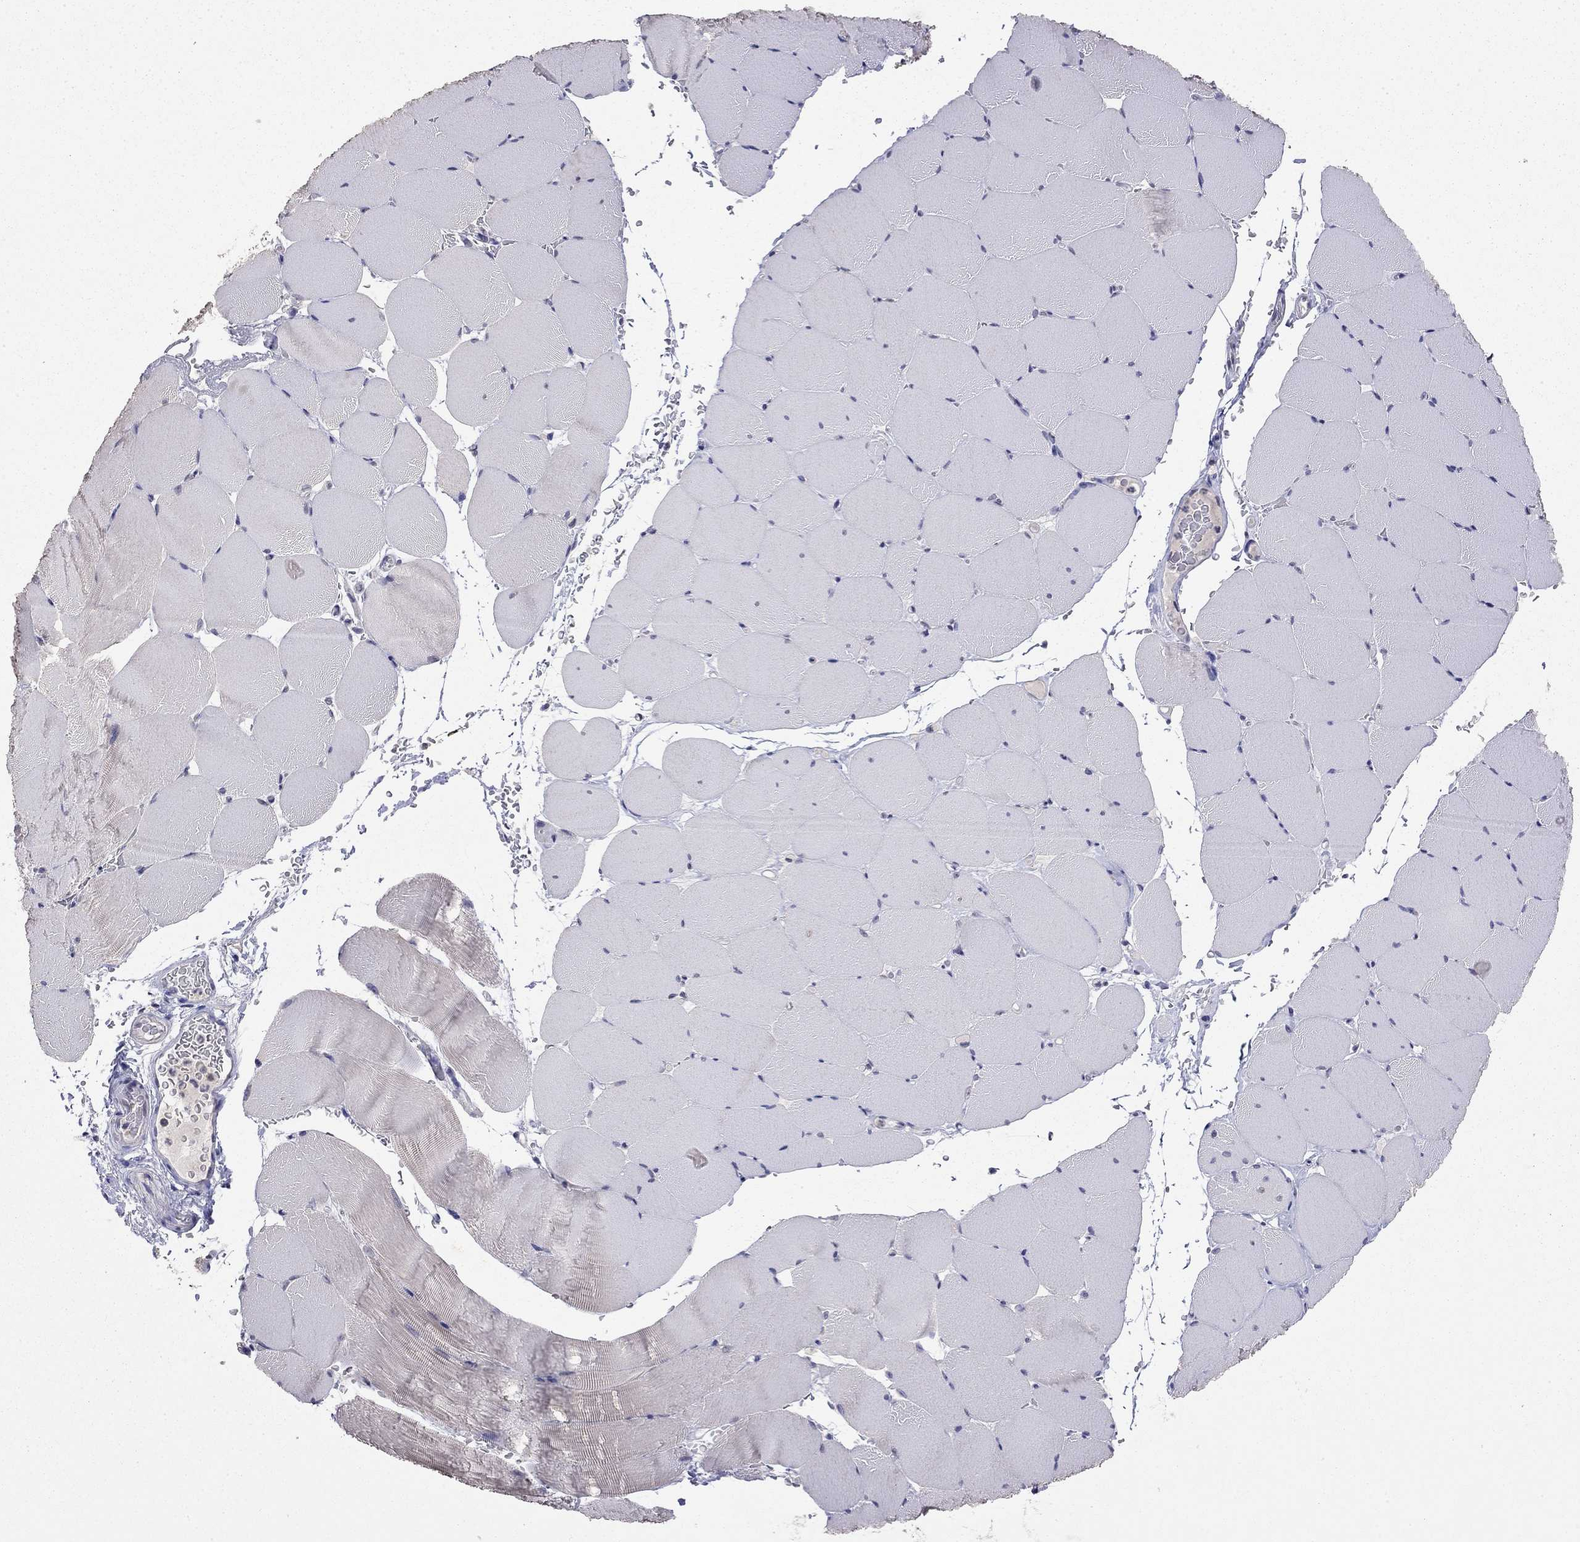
{"staining": {"intensity": "negative", "quantity": "none", "location": "none"}, "tissue": "skeletal muscle", "cell_type": "Myocytes", "image_type": "normal", "snomed": [{"axis": "morphology", "description": "Normal tissue, NOS"}, {"axis": "topography", "description": "Skeletal muscle"}], "caption": "IHC micrograph of unremarkable skeletal muscle stained for a protein (brown), which demonstrates no staining in myocytes.", "gene": "WNK3", "patient": {"sex": "female", "age": 37}}